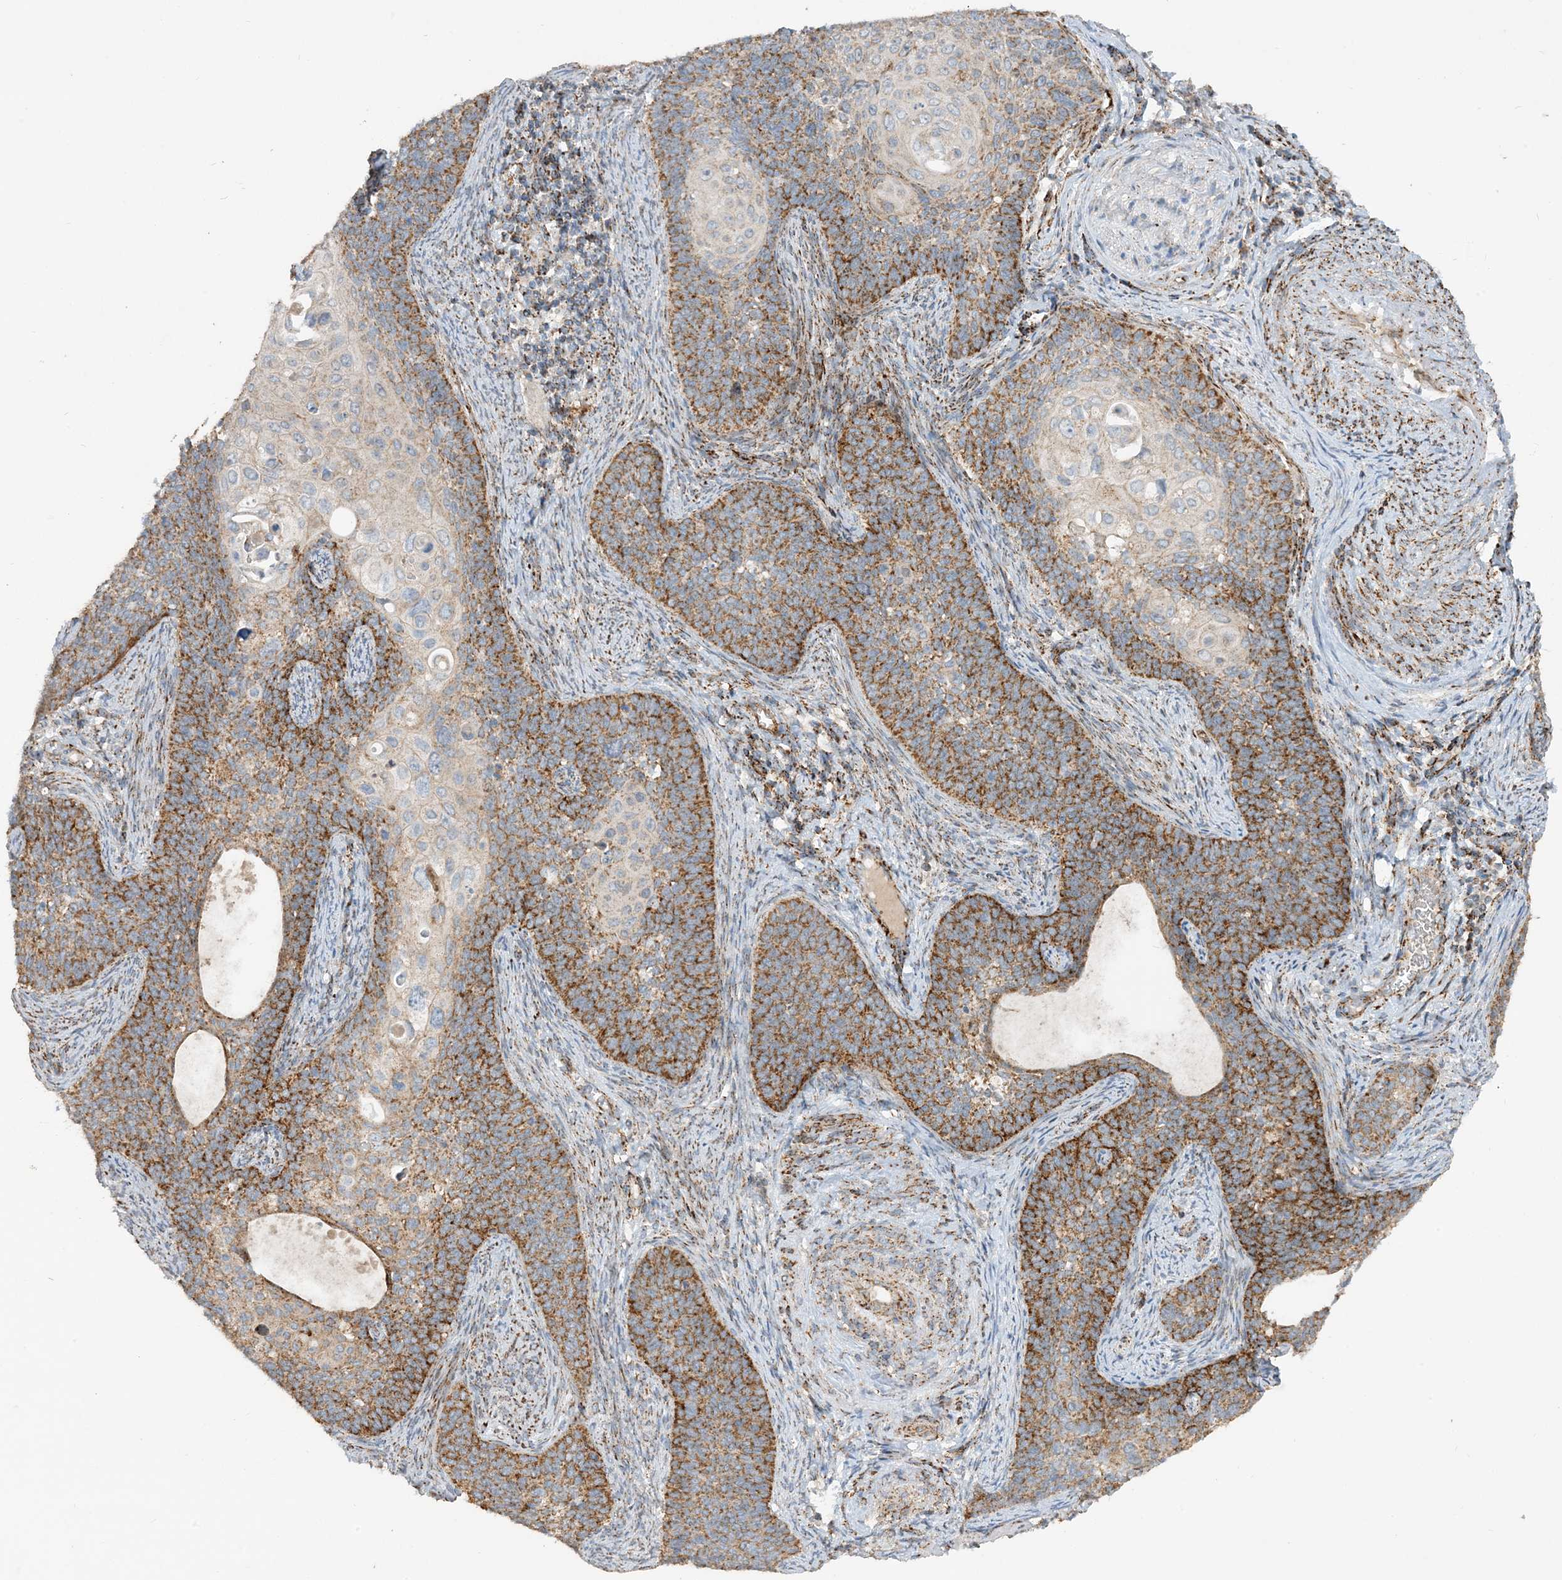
{"staining": {"intensity": "strong", "quantity": "25%-75%", "location": "cytoplasmic/membranous"}, "tissue": "cervical cancer", "cell_type": "Tumor cells", "image_type": "cancer", "snomed": [{"axis": "morphology", "description": "Squamous cell carcinoma, NOS"}, {"axis": "topography", "description": "Cervix"}], "caption": "Cervical squamous cell carcinoma stained for a protein (brown) exhibits strong cytoplasmic/membranous positive positivity in approximately 25%-75% of tumor cells.", "gene": "NDUFAF3", "patient": {"sex": "female", "age": 33}}